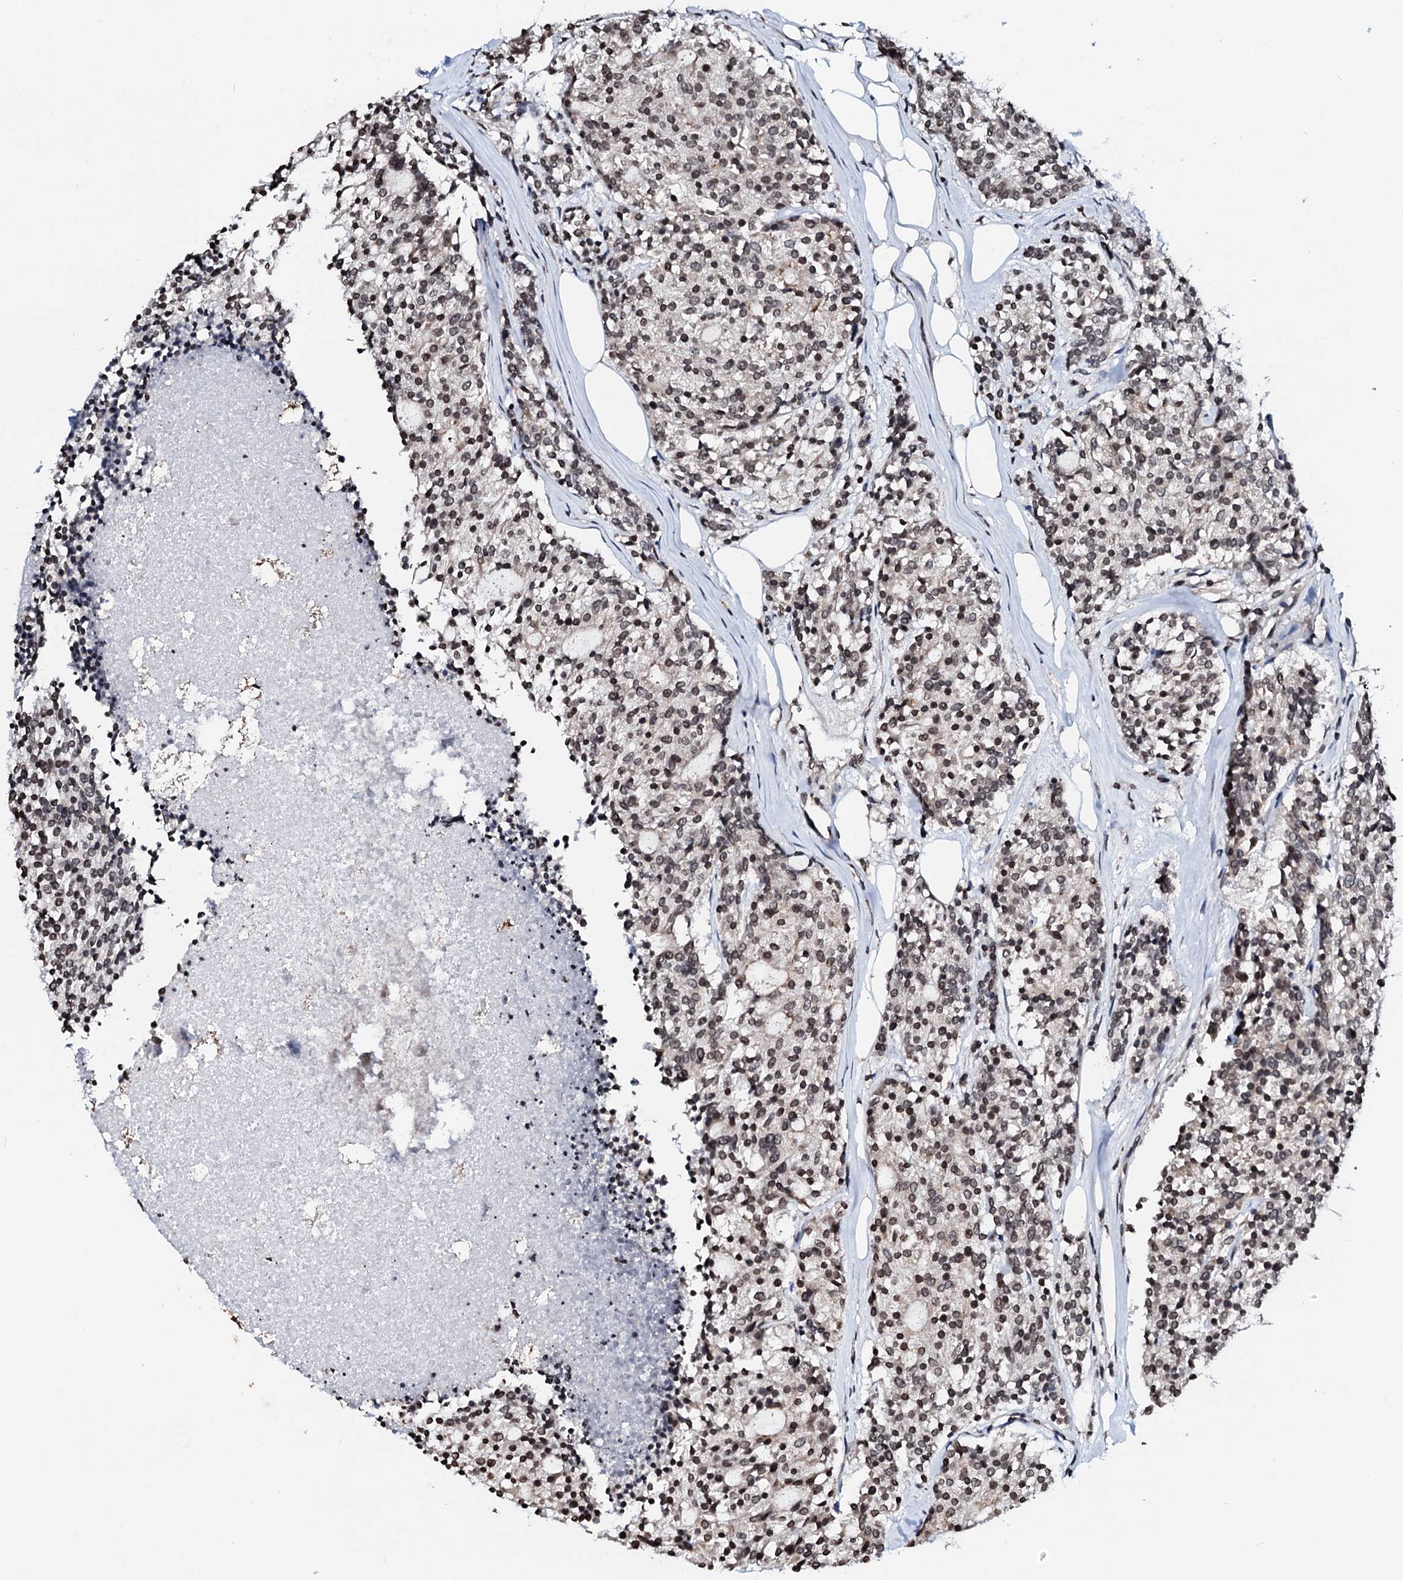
{"staining": {"intensity": "moderate", "quantity": "25%-75%", "location": "nuclear"}, "tissue": "carcinoid", "cell_type": "Tumor cells", "image_type": "cancer", "snomed": [{"axis": "morphology", "description": "Carcinoid, malignant, NOS"}, {"axis": "topography", "description": "Pancreas"}], "caption": "IHC image of neoplastic tissue: human carcinoid stained using IHC exhibits medium levels of moderate protein expression localized specifically in the nuclear of tumor cells, appearing as a nuclear brown color.", "gene": "LSM11", "patient": {"sex": "female", "age": 54}}